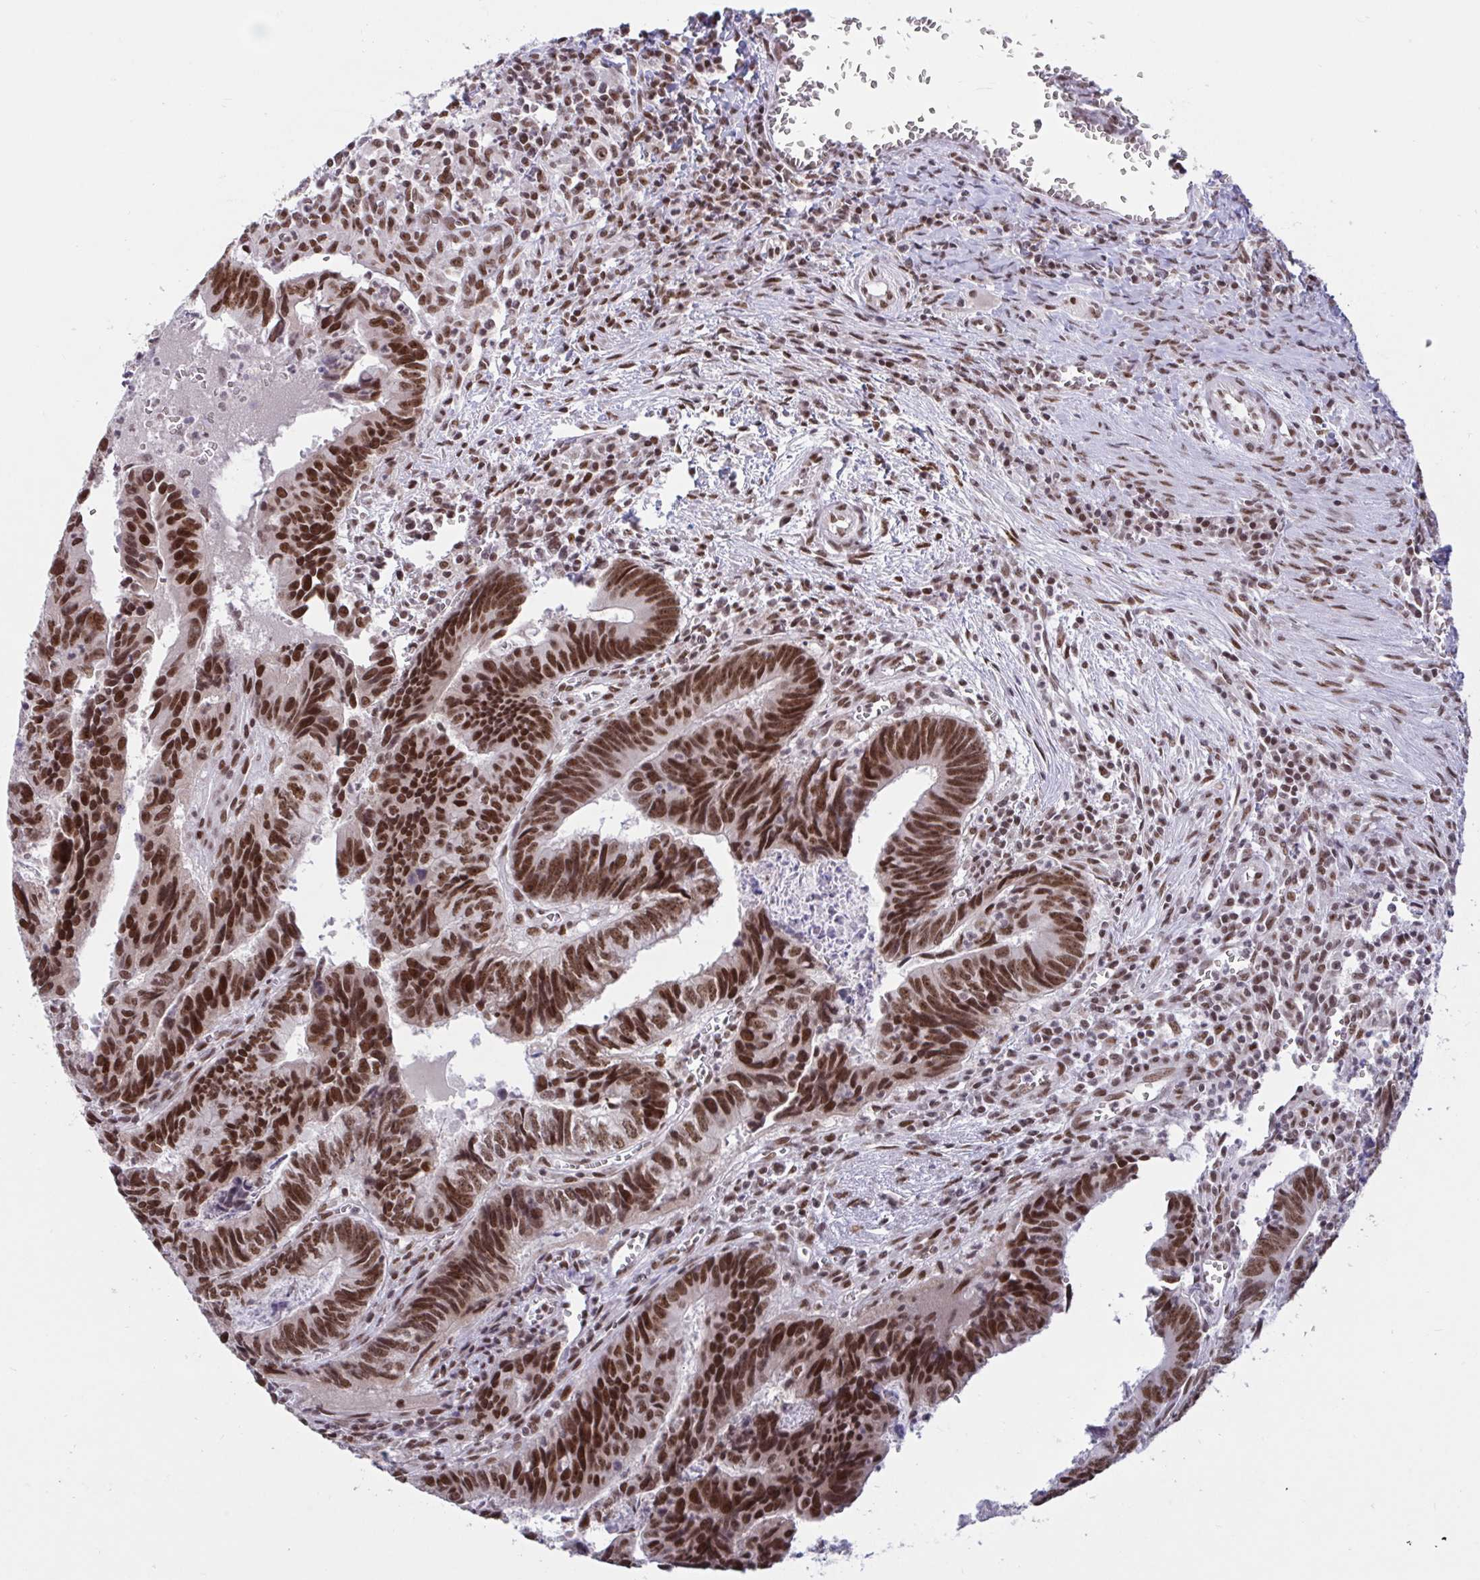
{"staining": {"intensity": "strong", "quantity": ">75%", "location": "nuclear"}, "tissue": "colorectal cancer", "cell_type": "Tumor cells", "image_type": "cancer", "snomed": [{"axis": "morphology", "description": "Adenocarcinoma, NOS"}, {"axis": "topography", "description": "Colon"}], "caption": "Strong nuclear positivity is identified in approximately >75% of tumor cells in colorectal cancer (adenocarcinoma). The staining was performed using DAB, with brown indicating positive protein expression. Nuclei are stained blue with hematoxylin.", "gene": "PHF10", "patient": {"sex": "male", "age": 86}}